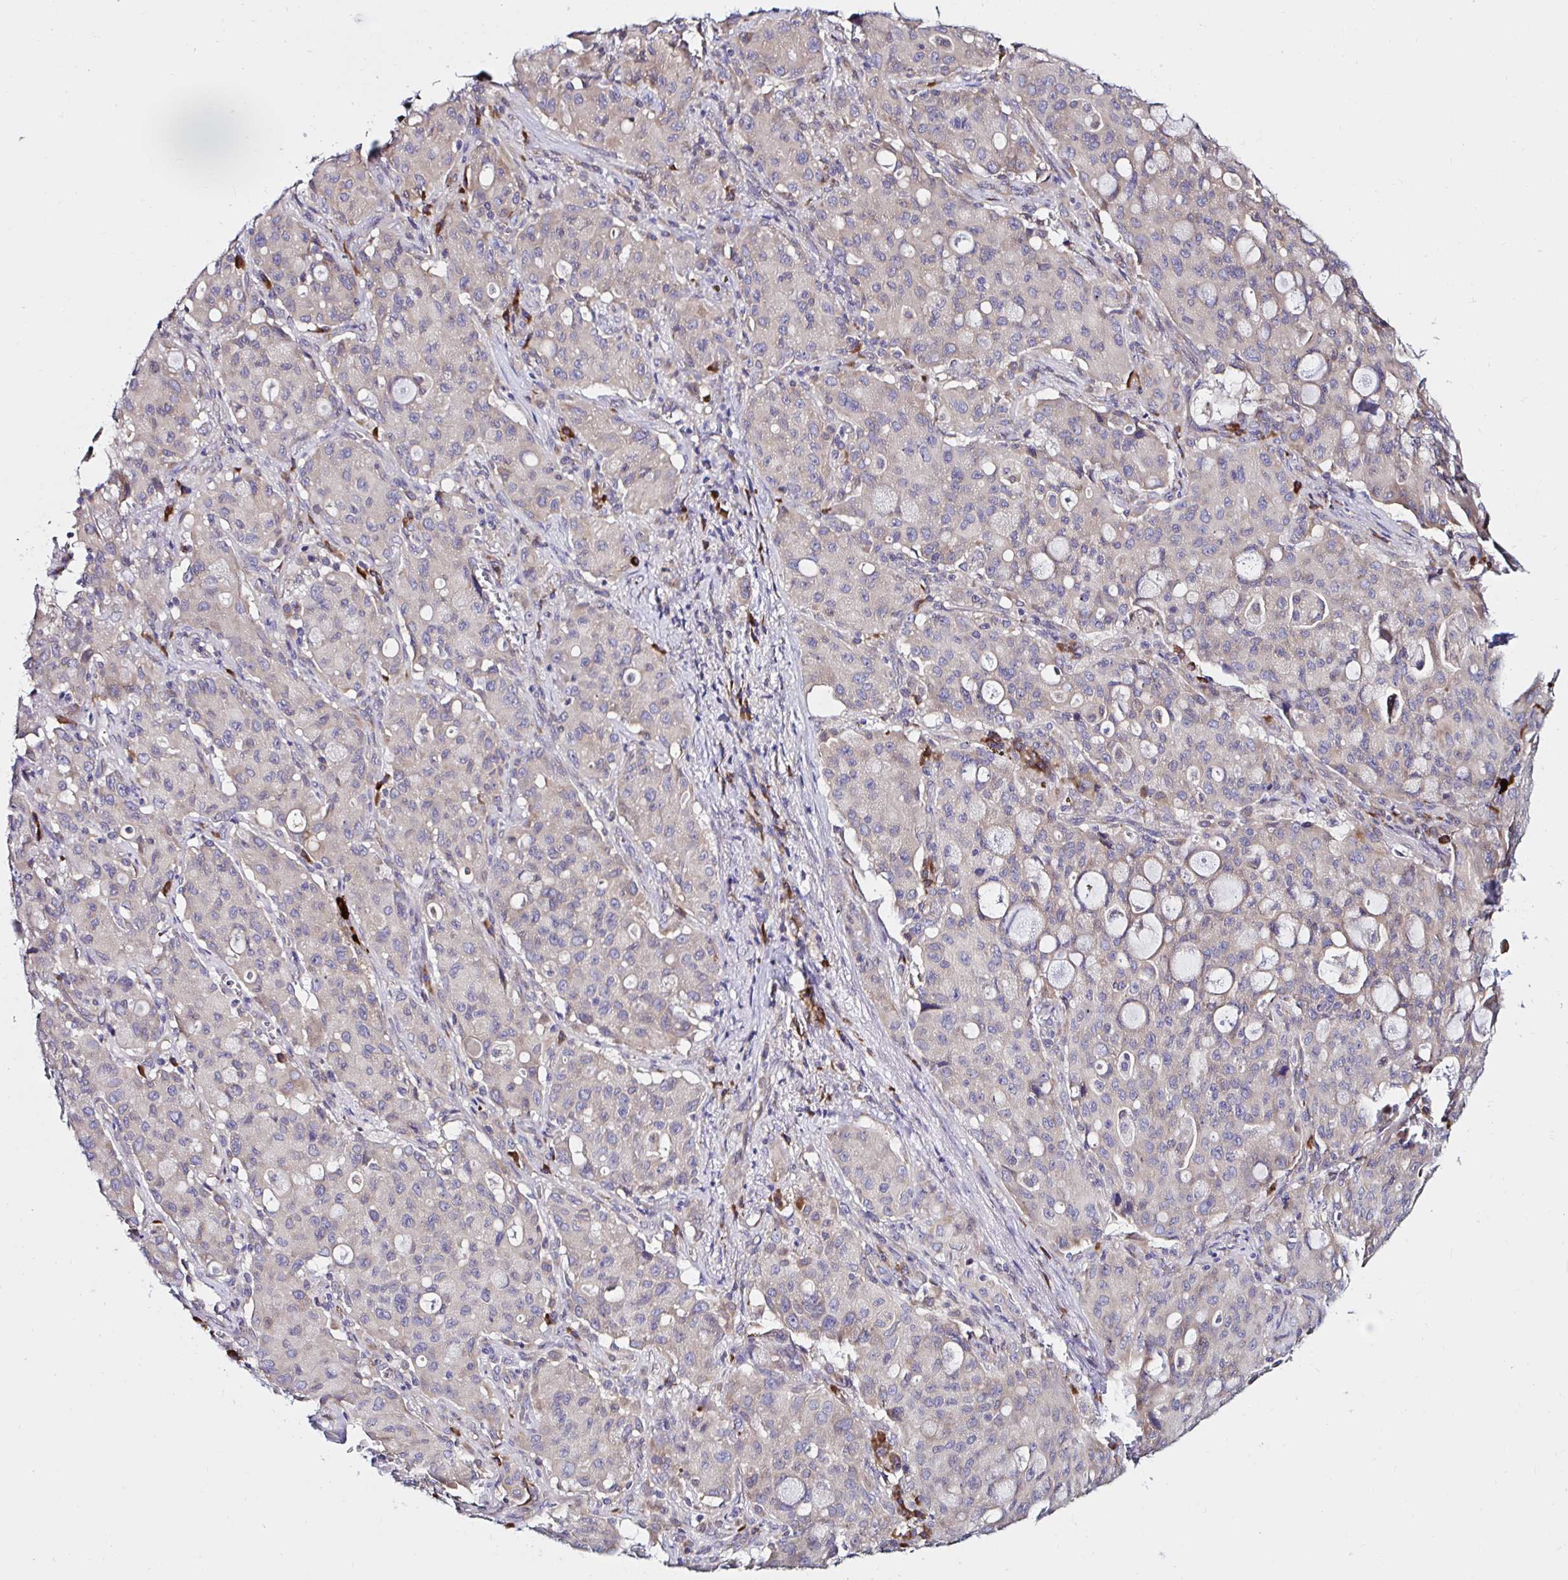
{"staining": {"intensity": "weak", "quantity": ">75%", "location": "cytoplasmic/membranous"}, "tissue": "lung cancer", "cell_type": "Tumor cells", "image_type": "cancer", "snomed": [{"axis": "morphology", "description": "Adenocarcinoma, NOS"}, {"axis": "topography", "description": "Lung"}], "caption": "Lung cancer was stained to show a protein in brown. There is low levels of weak cytoplasmic/membranous expression in about >75% of tumor cells.", "gene": "VSIG2", "patient": {"sex": "female", "age": 44}}